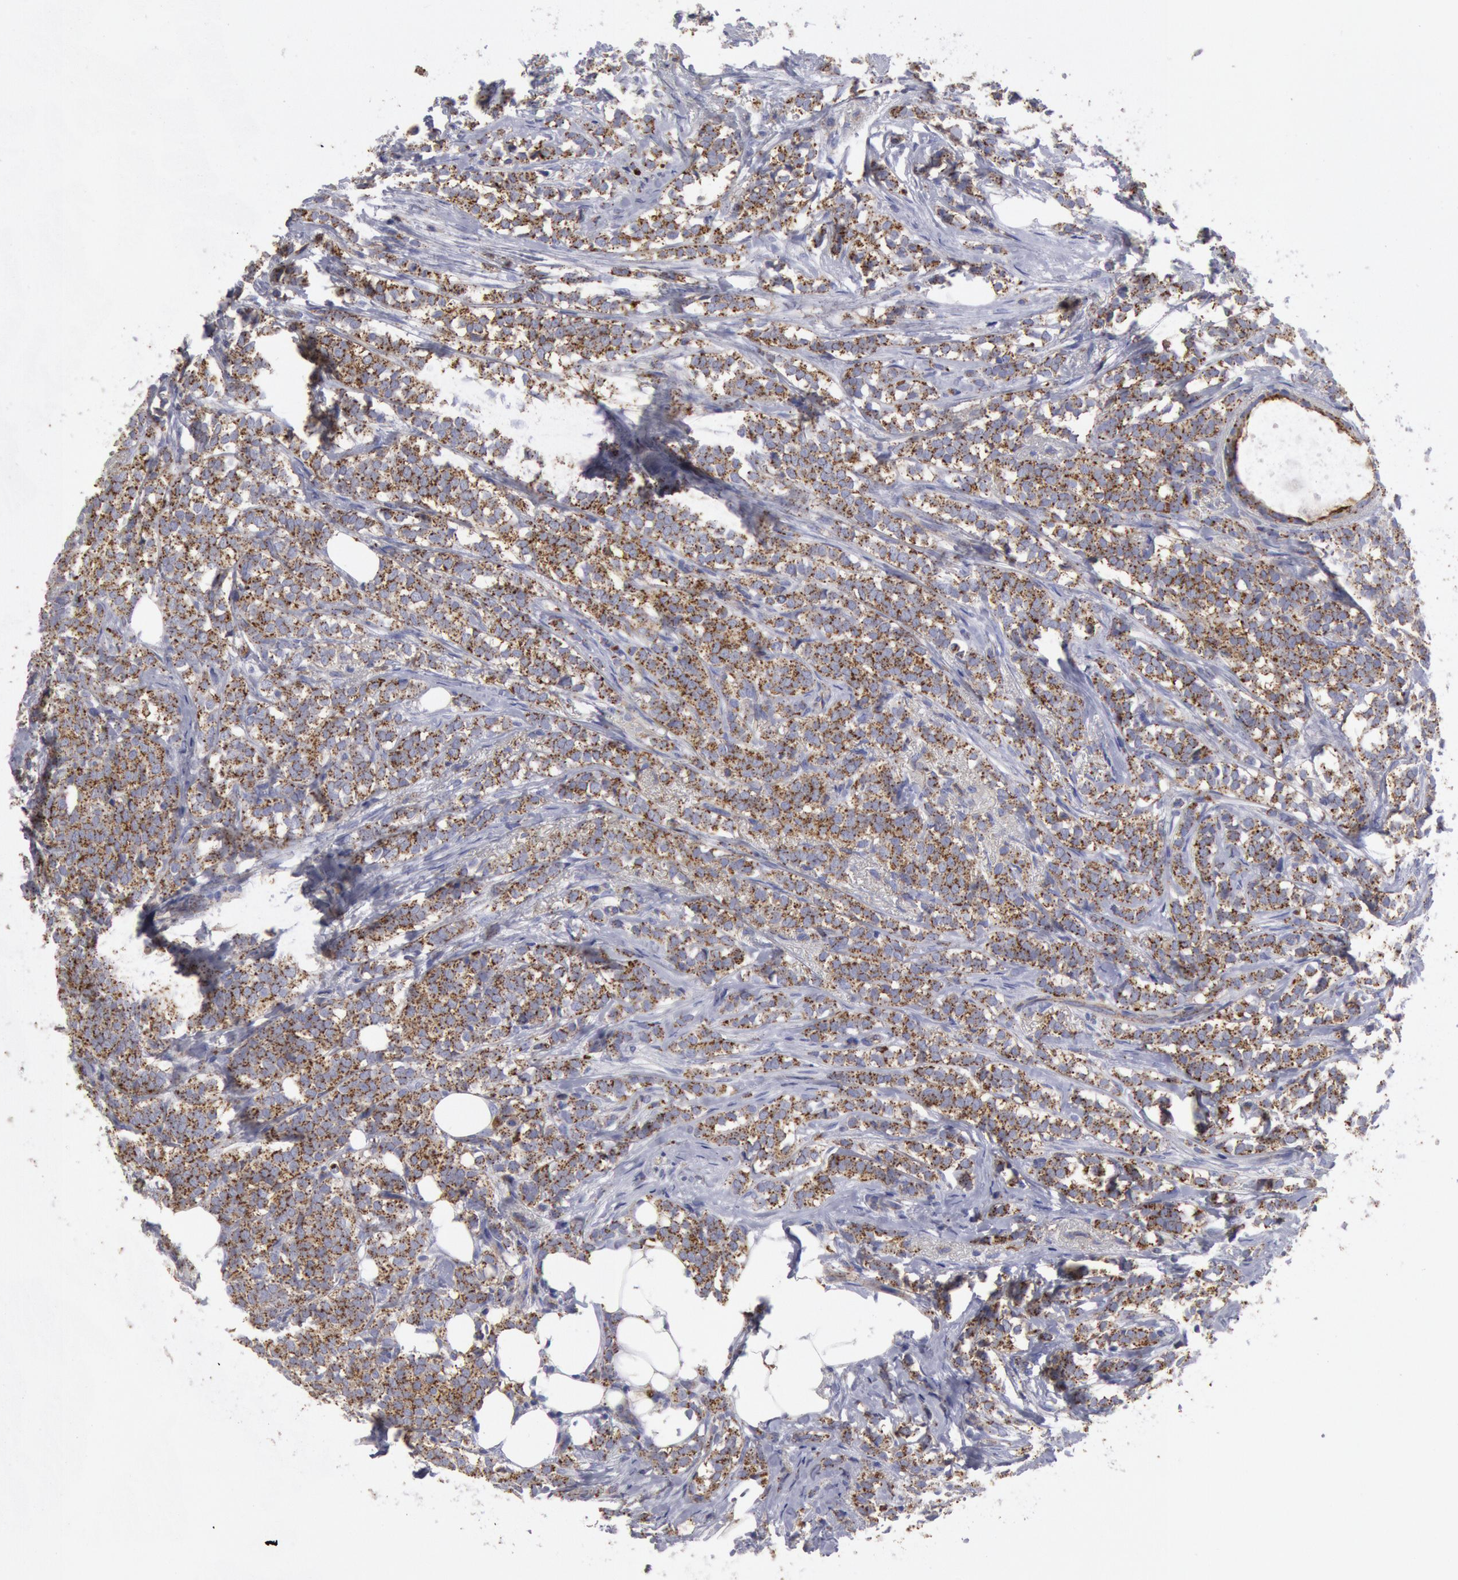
{"staining": {"intensity": "weak", "quantity": ">75%", "location": "cytoplasmic/membranous"}, "tissue": "breast cancer", "cell_type": "Tumor cells", "image_type": "cancer", "snomed": [{"axis": "morphology", "description": "Lobular carcinoma"}, {"axis": "topography", "description": "Breast"}], "caption": "This is a photomicrograph of immunohistochemistry (IHC) staining of breast lobular carcinoma, which shows weak expression in the cytoplasmic/membranous of tumor cells.", "gene": "FLOT1", "patient": {"sex": "female", "age": 56}}